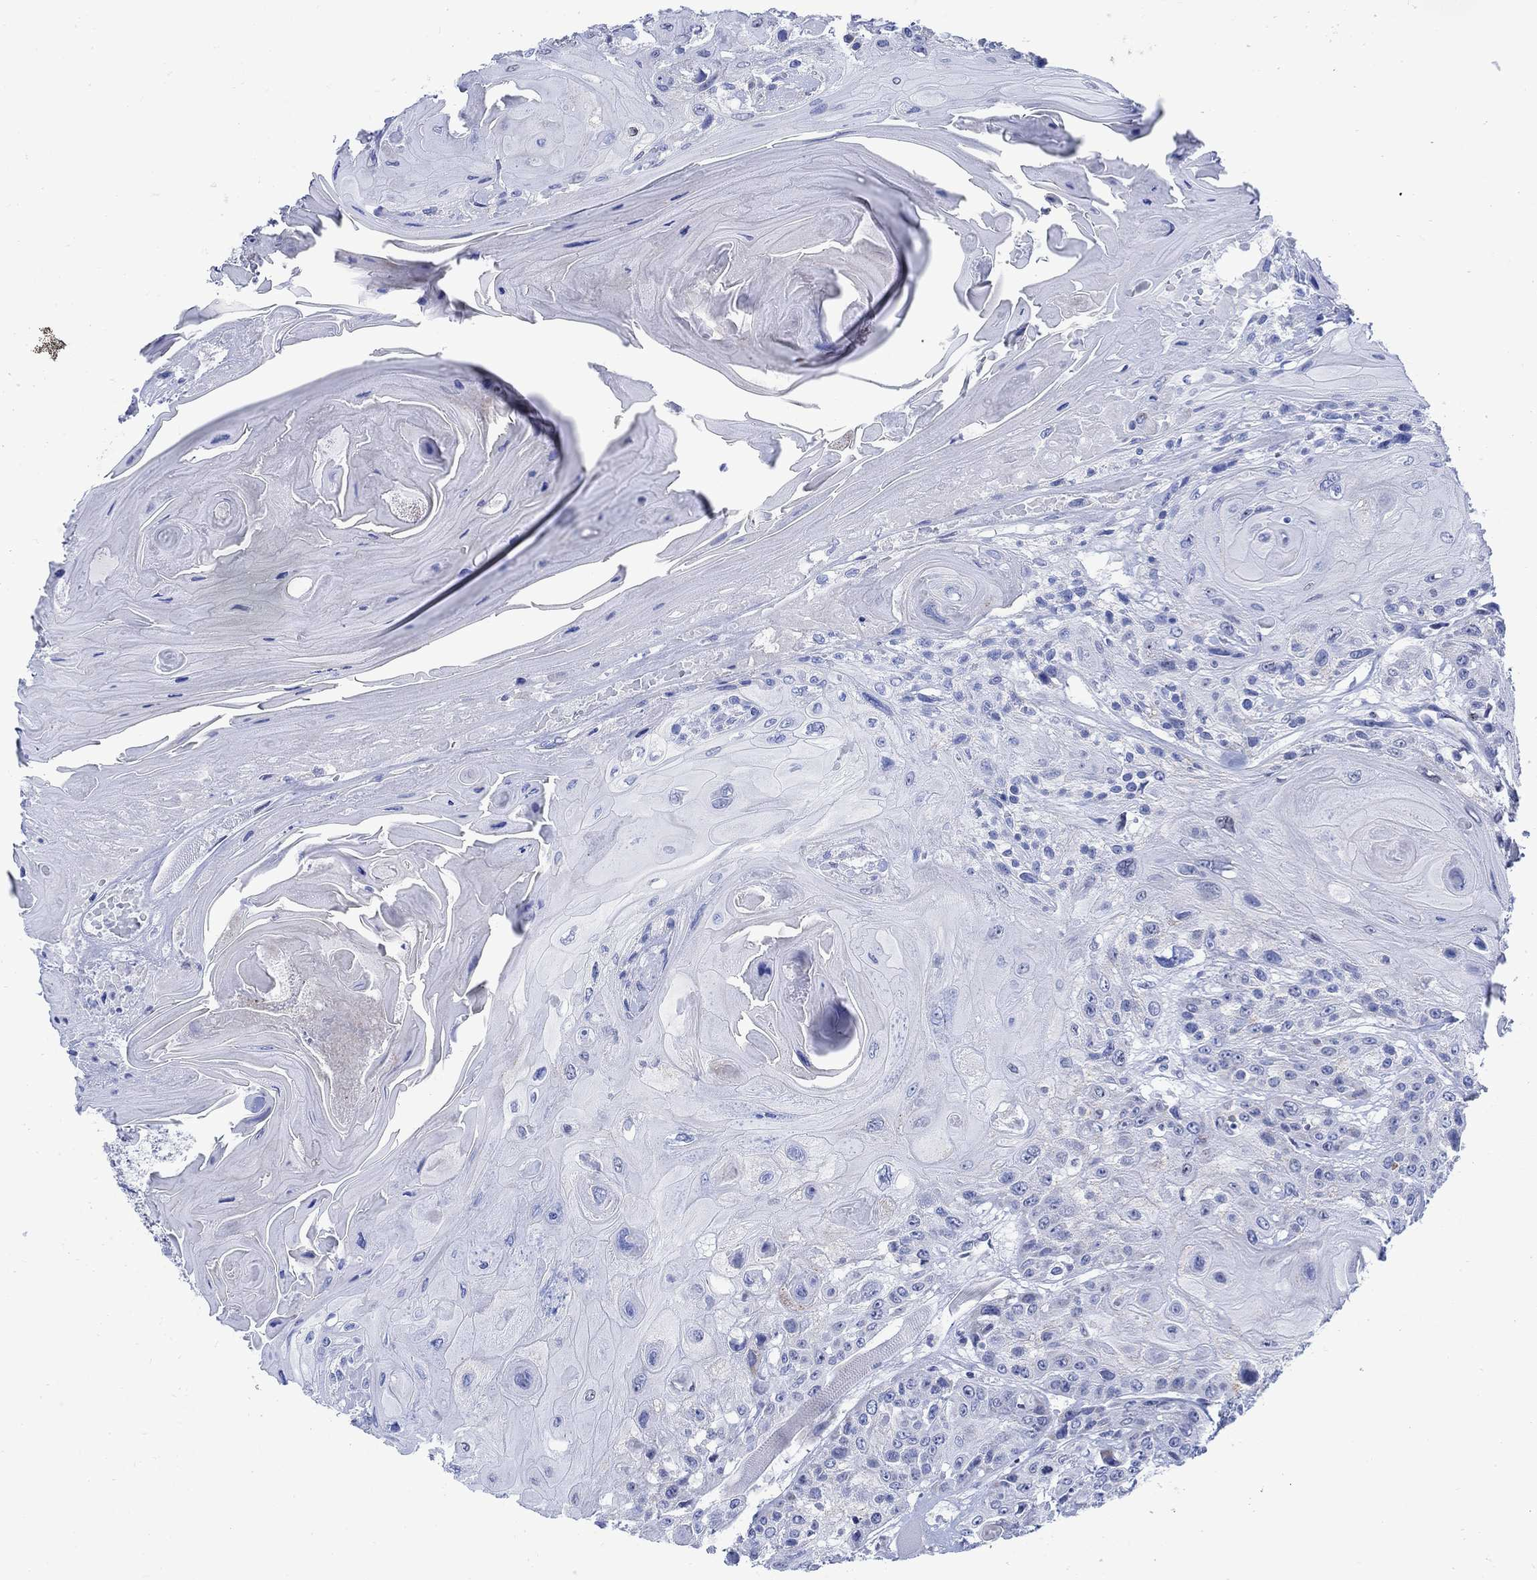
{"staining": {"intensity": "negative", "quantity": "none", "location": "none"}, "tissue": "head and neck cancer", "cell_type": "Tumor cells", "image_type": "cancer", "snomed": [{"axis": "morphology", "description": "Squamous cell carcinoma, NOS"}, {"axis": "topography", "description": "Head-Neck"}], "caption": "DAB immunohistochemical staining of human head and neck cancer shows no significant expression in tumor cells.", "gene": "CPLX2", "patient": {"sex": "female", "age": 59}}